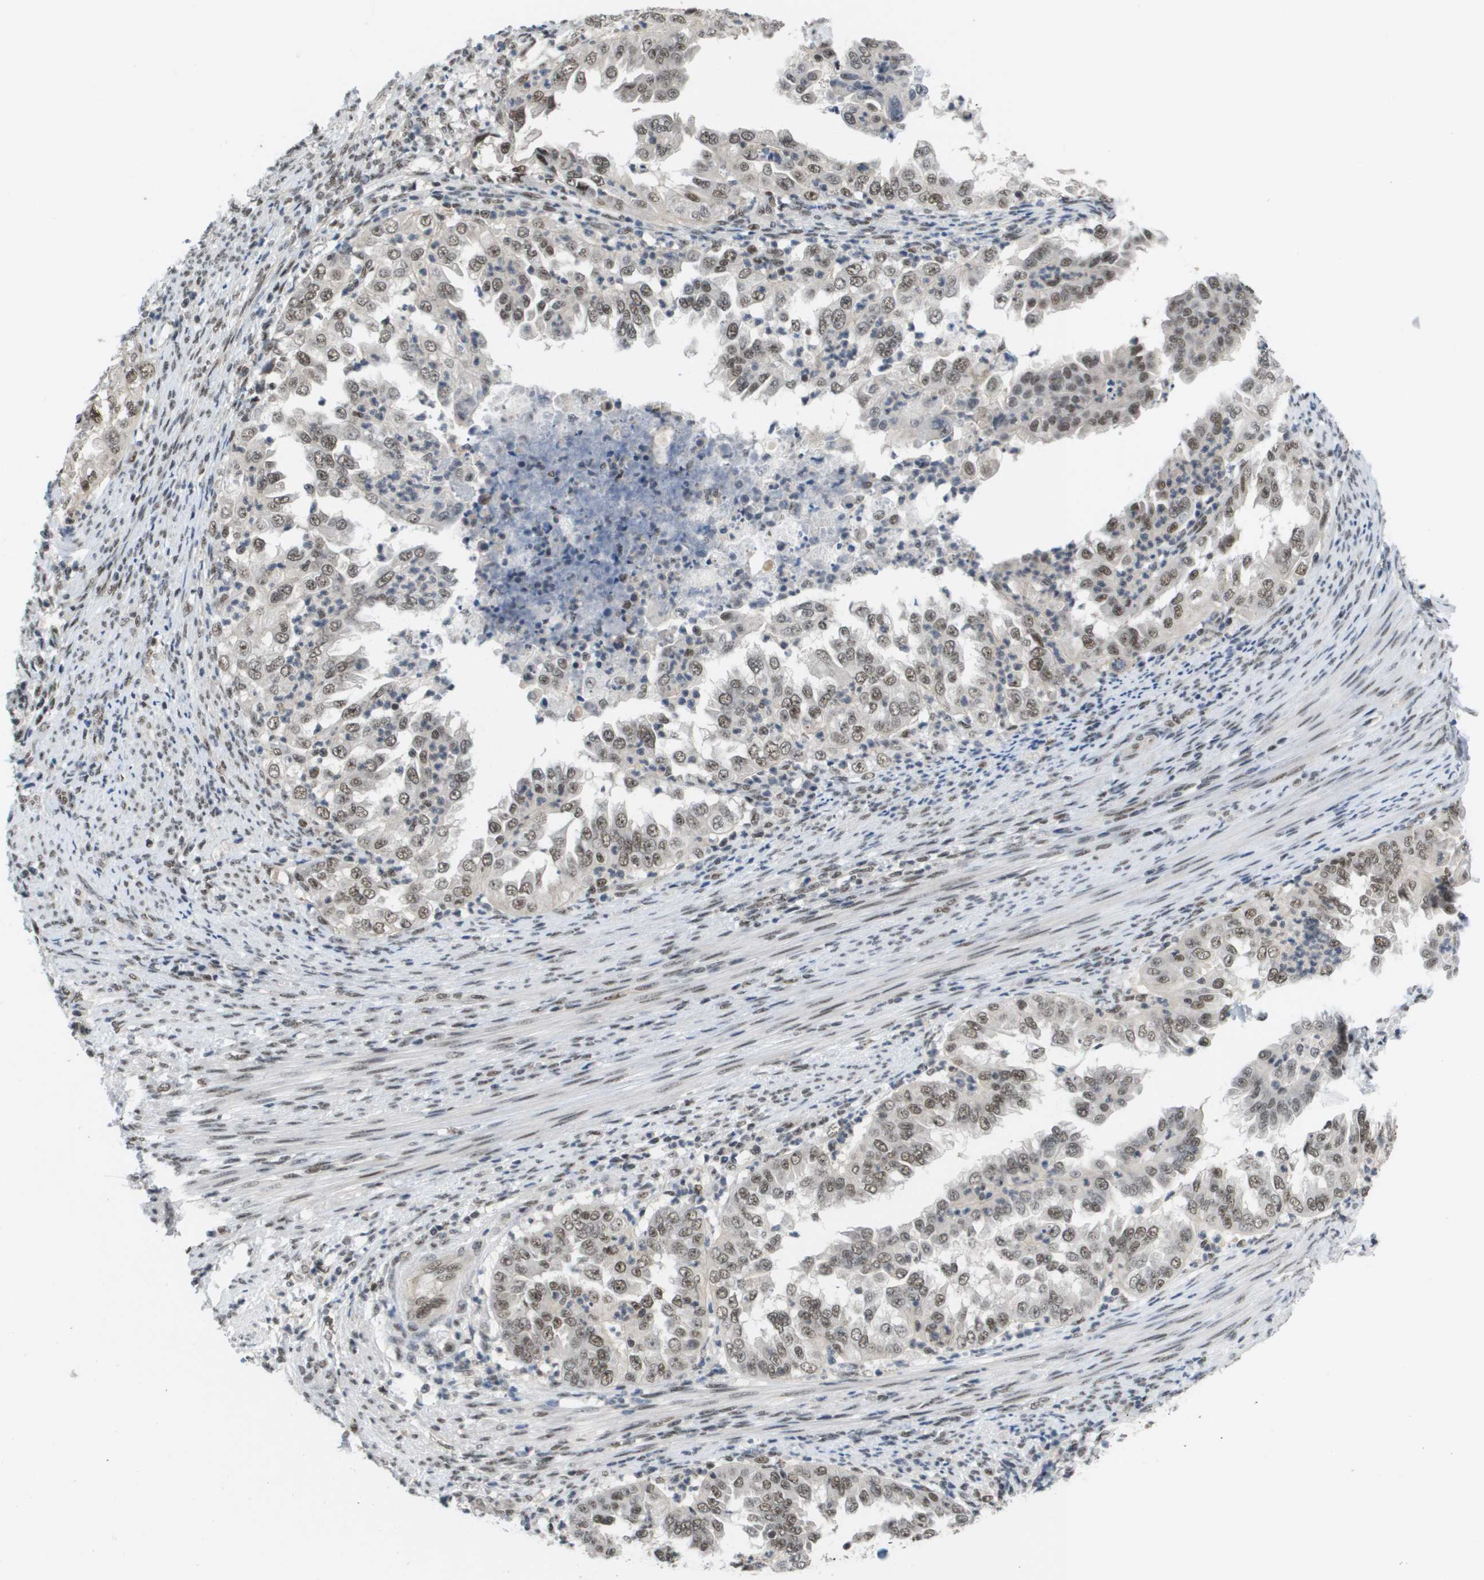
{"staining": {"intensity": "moderate", "quantity": ">75%", "location": "nuclear"}, "tissue": "endometrial cancer", "cell_type": "Tumor cells", "image_type": "cancer", "snomed": [{"axis": "morphology", "description": "Adenocarcinoma, NOS"}, {"axis": "topography", "description": "Endometrium"}], "caption": "Tumor cells demonstrate moderate nuclear expression in approximately >75% of cells in adenocarcinoma (endometrial). (IHC, brightfield microscopy, high magnification).", "gene": "ISY1", "patient": {"sex": "female", "age": 85}}